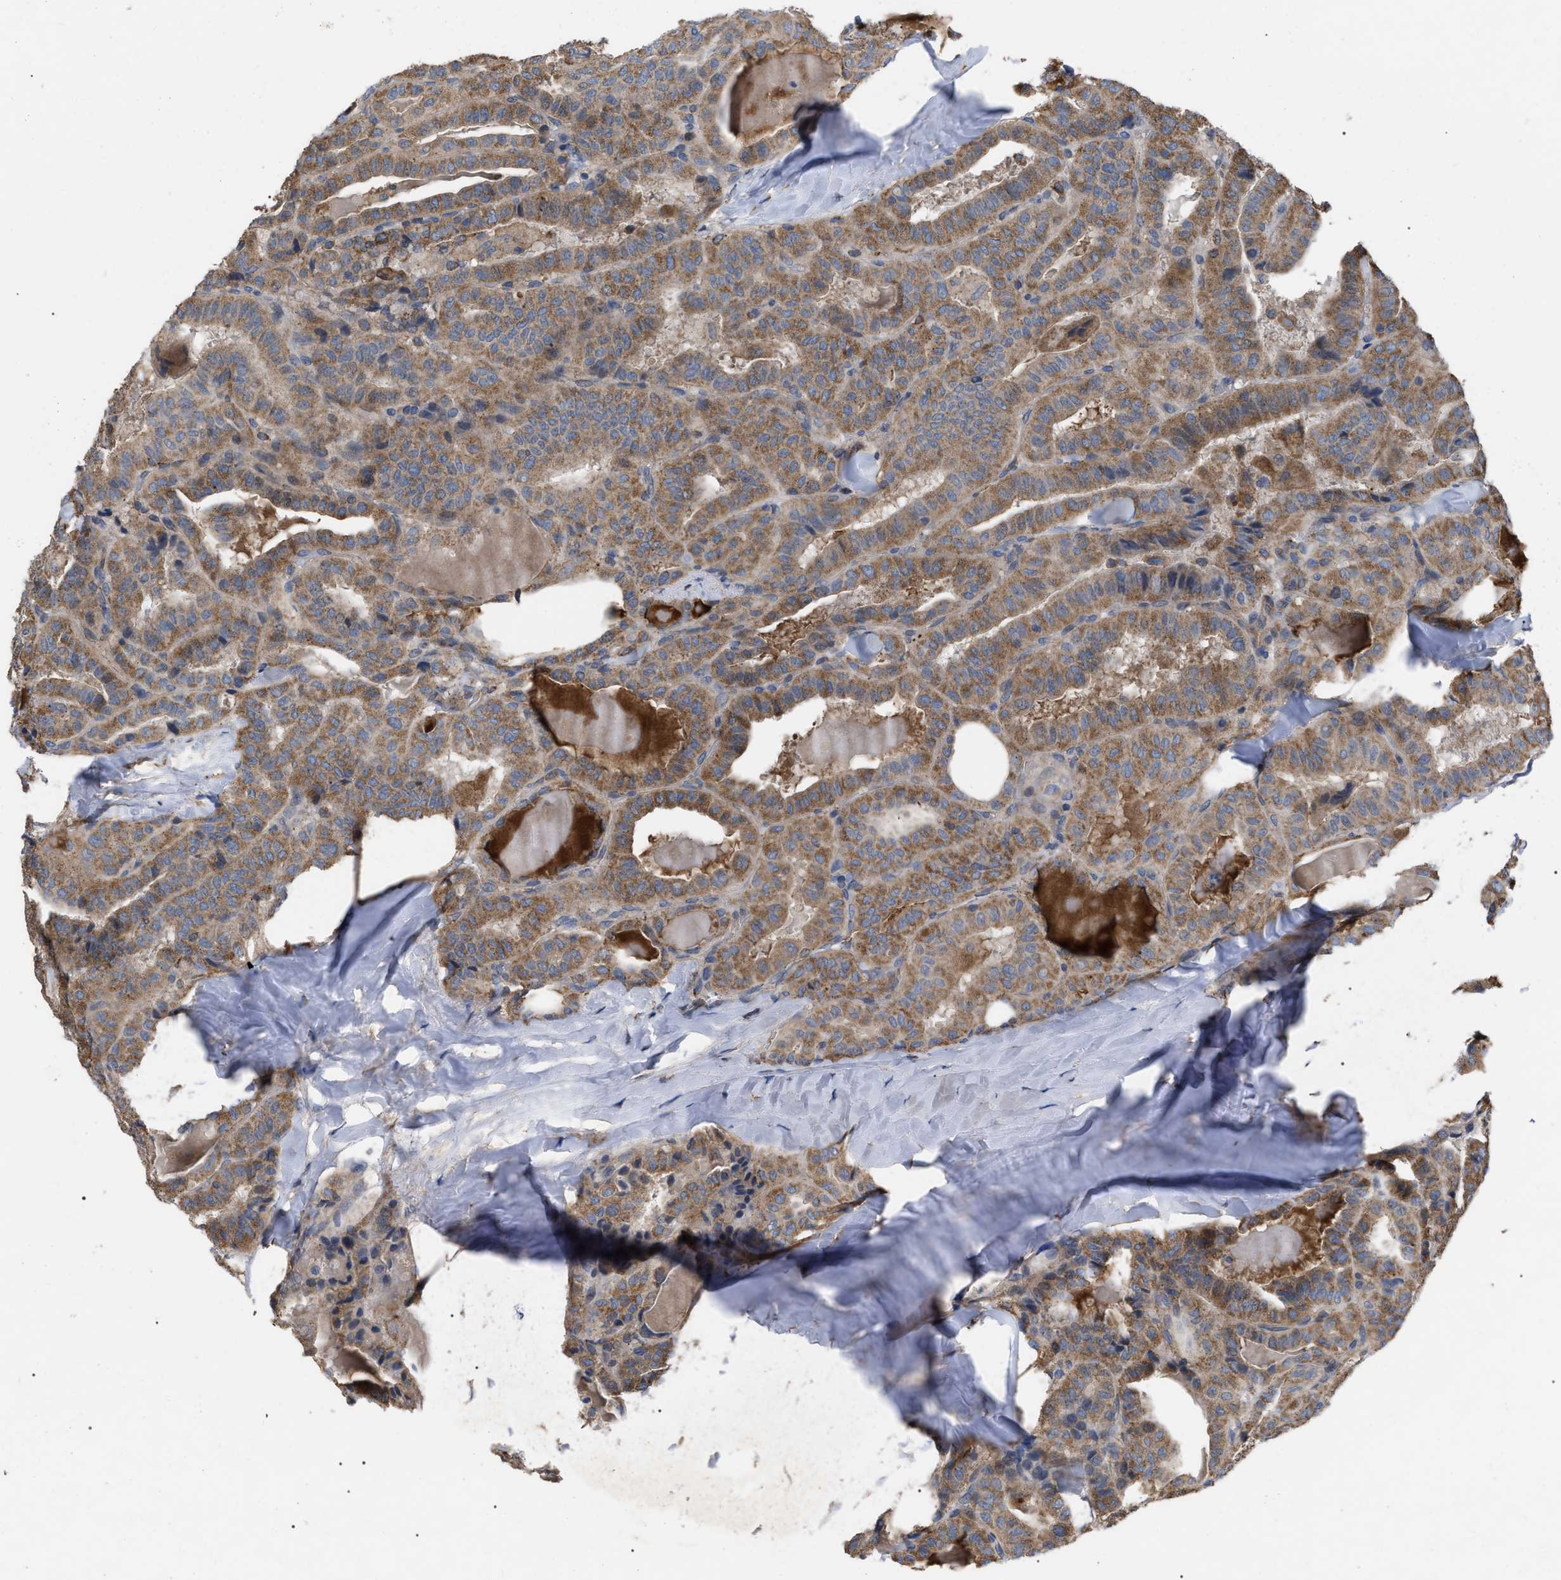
{"staining": {"intensity": "moderate", "quantity": ">75%", "location": "cytoplasmic/membranous"}, "tissue": "thyroid cancer", "cell_type": "Tumor cells", "image_type": "cancer", "snomed": [{"axis": "morphology", "description": "Papillary adenocarcinoma, NOS"}, {"axis": "topography", "description": "Thyroid gland"}], "caption": "Protein staining displays moderate cytoplasmic/membranous expression in approximately >75% of tumor cells in thyroid papillary adenocarcinoma. The protein of interest is shown in brown color, while the nuclei are stained blue.", "gene": "FAM171A2", "patient": {"sex": "male", "age": 77}}